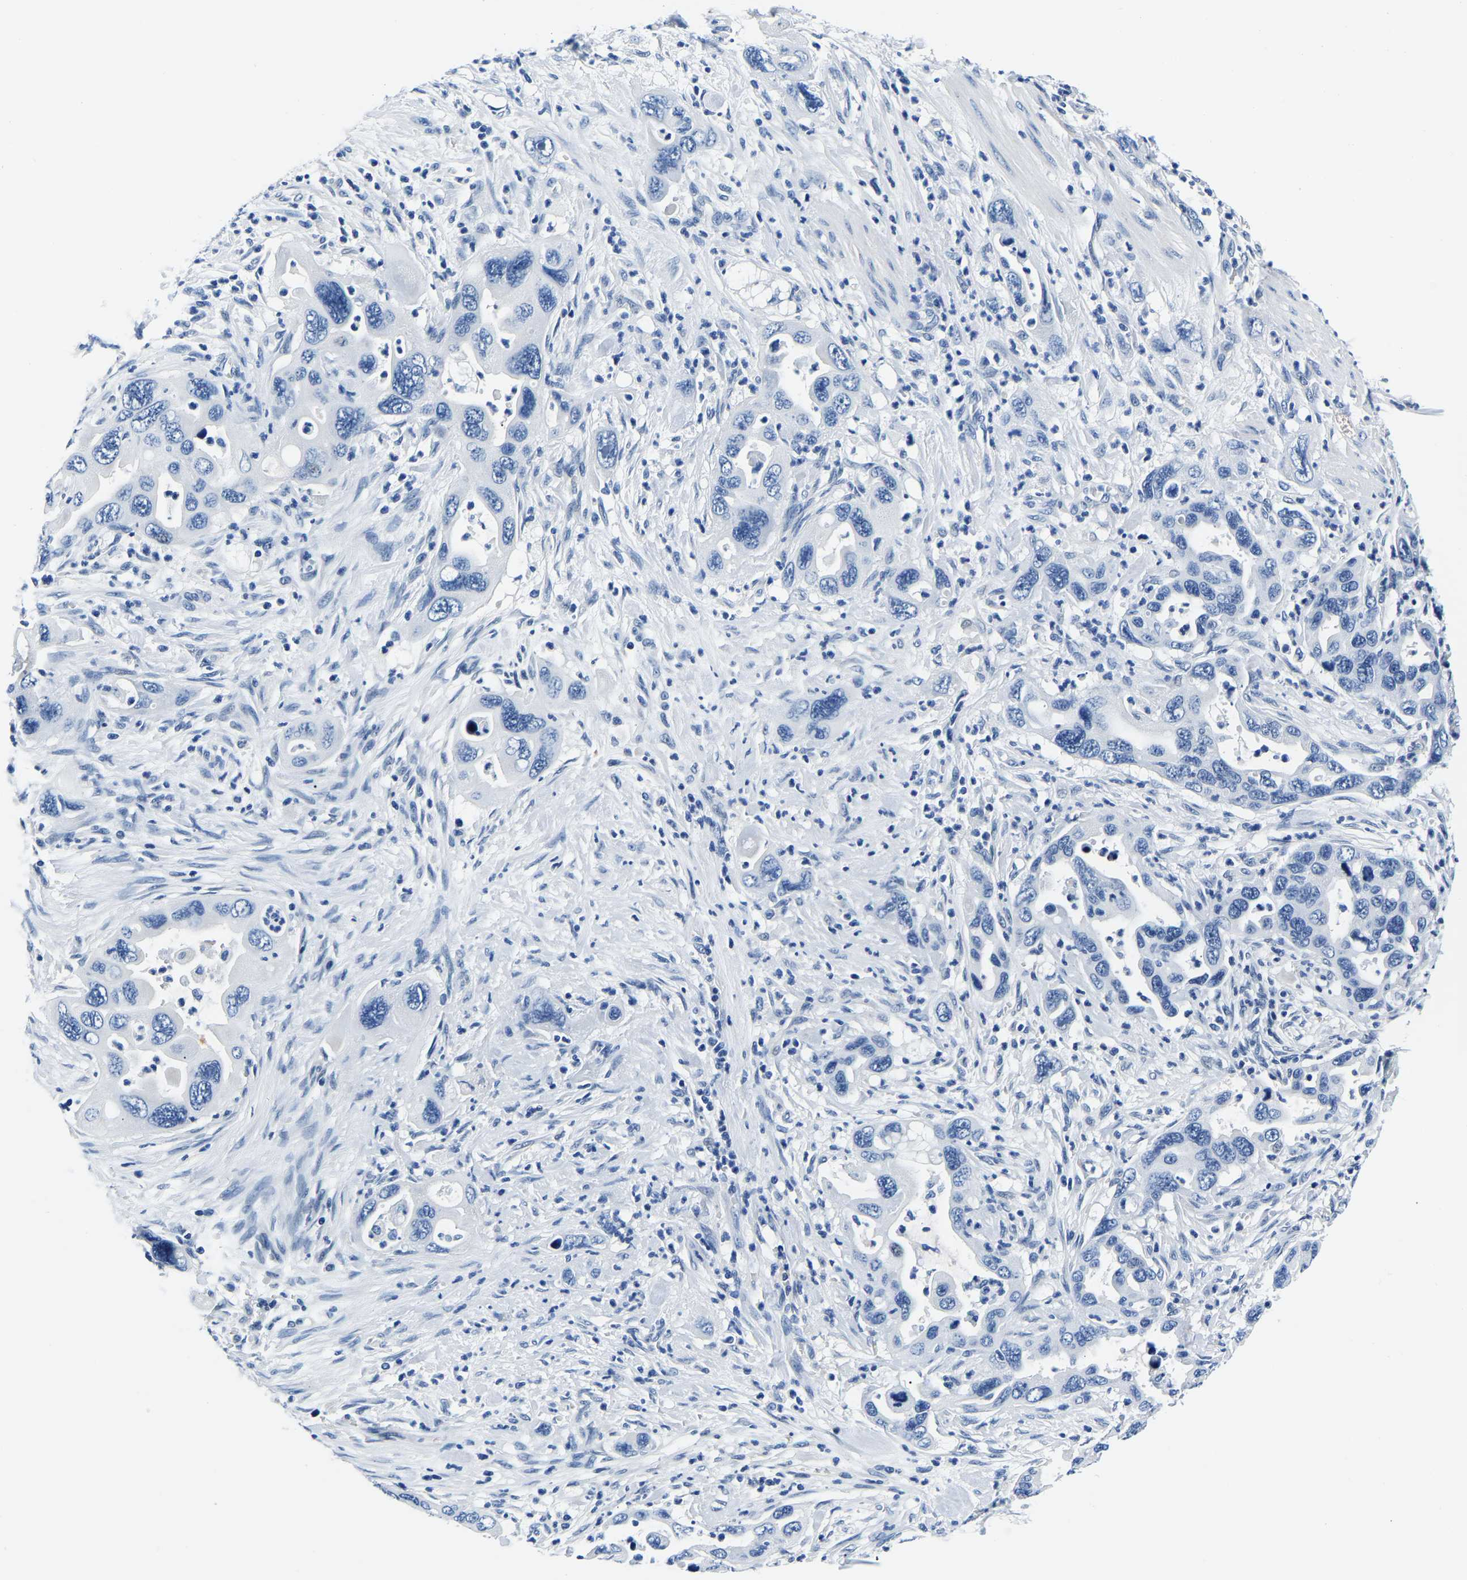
{"staining": {"intensity": "negative", "quantity": "none", "location": "none"}, "tissue": "pancreatic cancer", "cell_type": "Tumor cells", "image_type": "cancer", "snomed": [{"axis": "morphology", "description": "Adenocarcinoma, NOS"}, {"axis": "topography", "description": "Pancreas"}], "caption": "An IHC photomicrograph of pancreatic cancer is shown. There is no staining in tumor cells of pancreatic cancer.", "gene": "ACO1", "patient": {"sex": "female", "age": 70}}